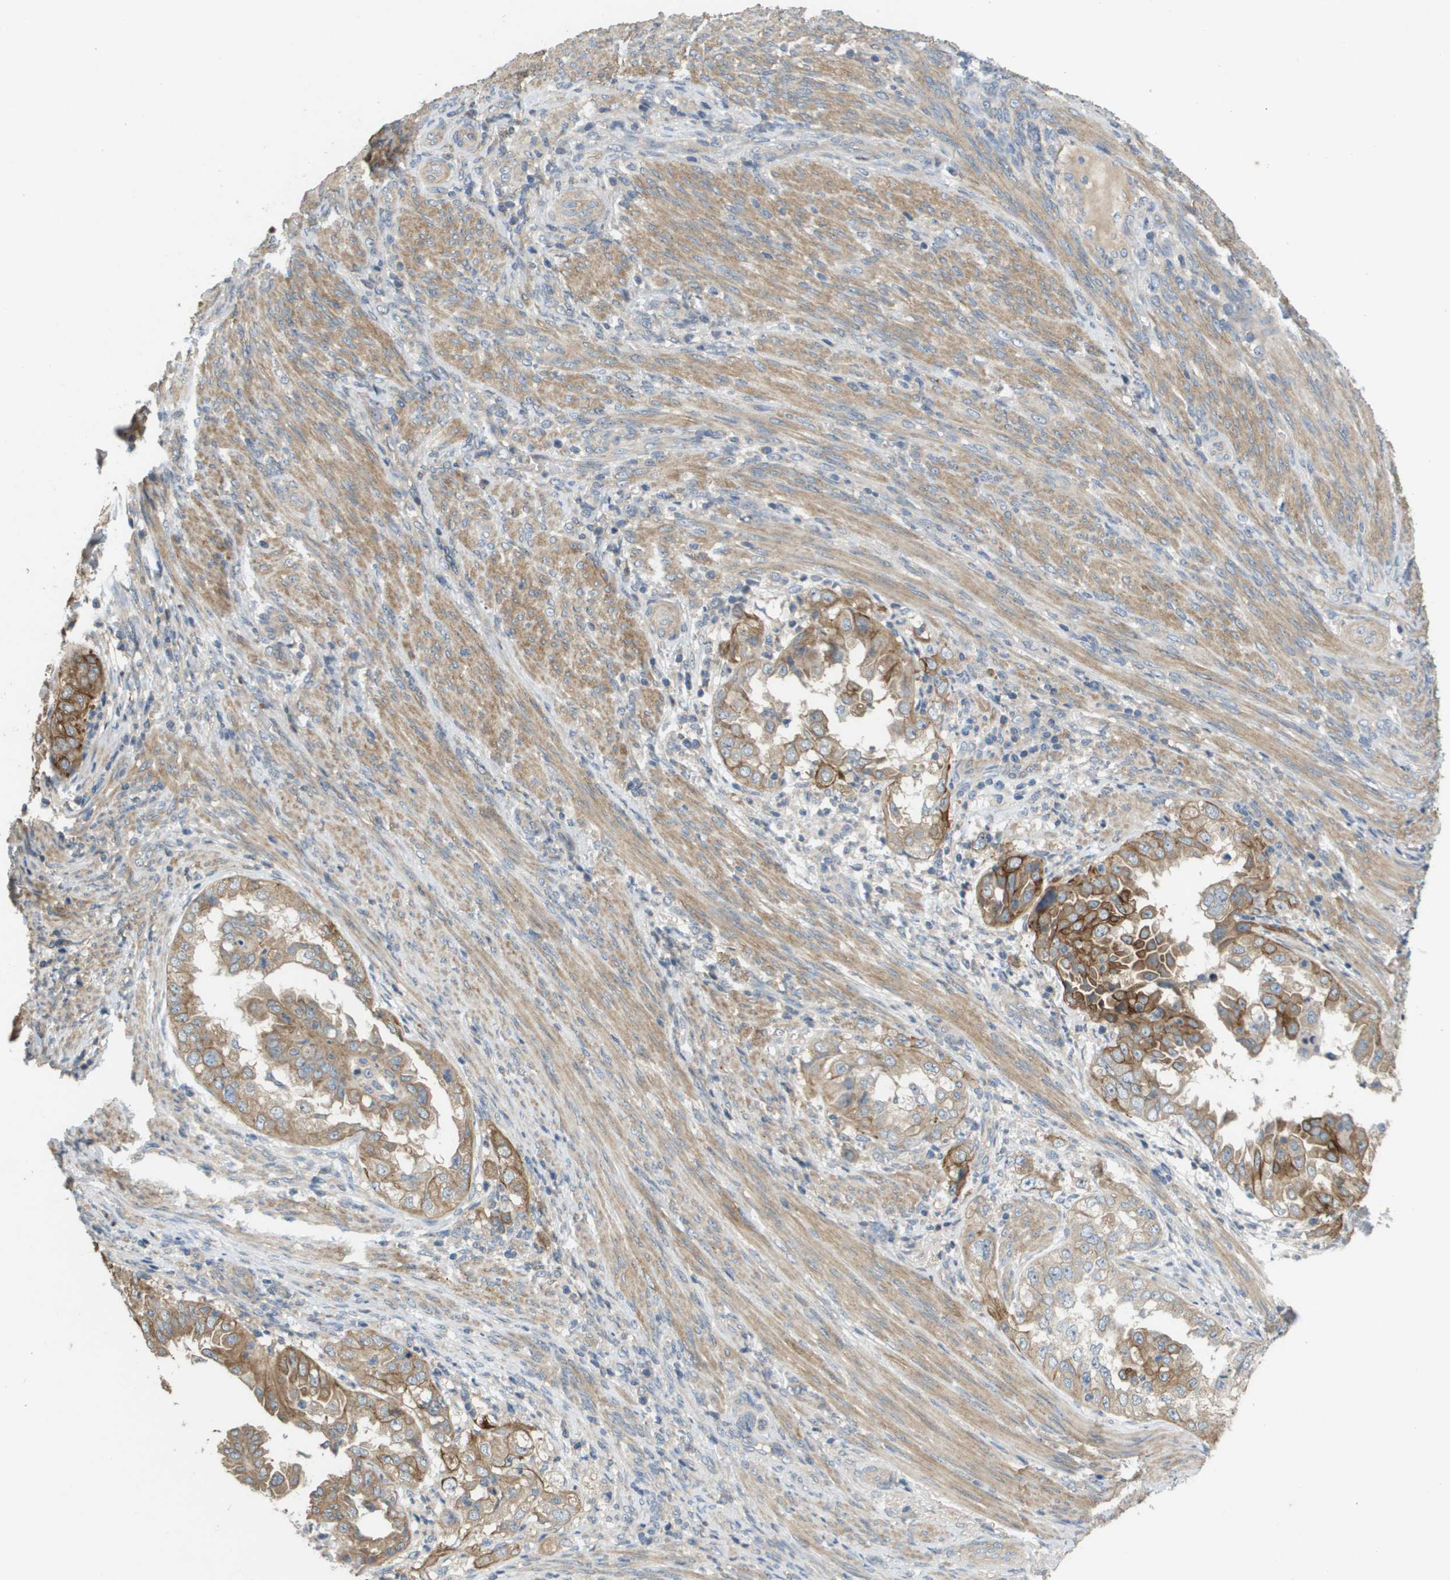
{"staining": {"intensity": "moderate", "quantity": "25%-75%", "location": "cytoplasmic/membranous"}, "tissue": "endometrial cancer", "cell_type": "Tumor cells", "image_type": "cancer", "snomed": [{"axis": "morphology", "description": "Adenocarcinoma, NOS"}, {"axis": "topography", "description": "Endometrium"}], "caption": "About 25%-75% of tumor cells in human endometrial cancer display moderate cytoplasmic/membranous protein staining as visualized by brown immunohistochemical staining.", "gene": "KRT23", "patient": {"sex": "female", "age": 85}}